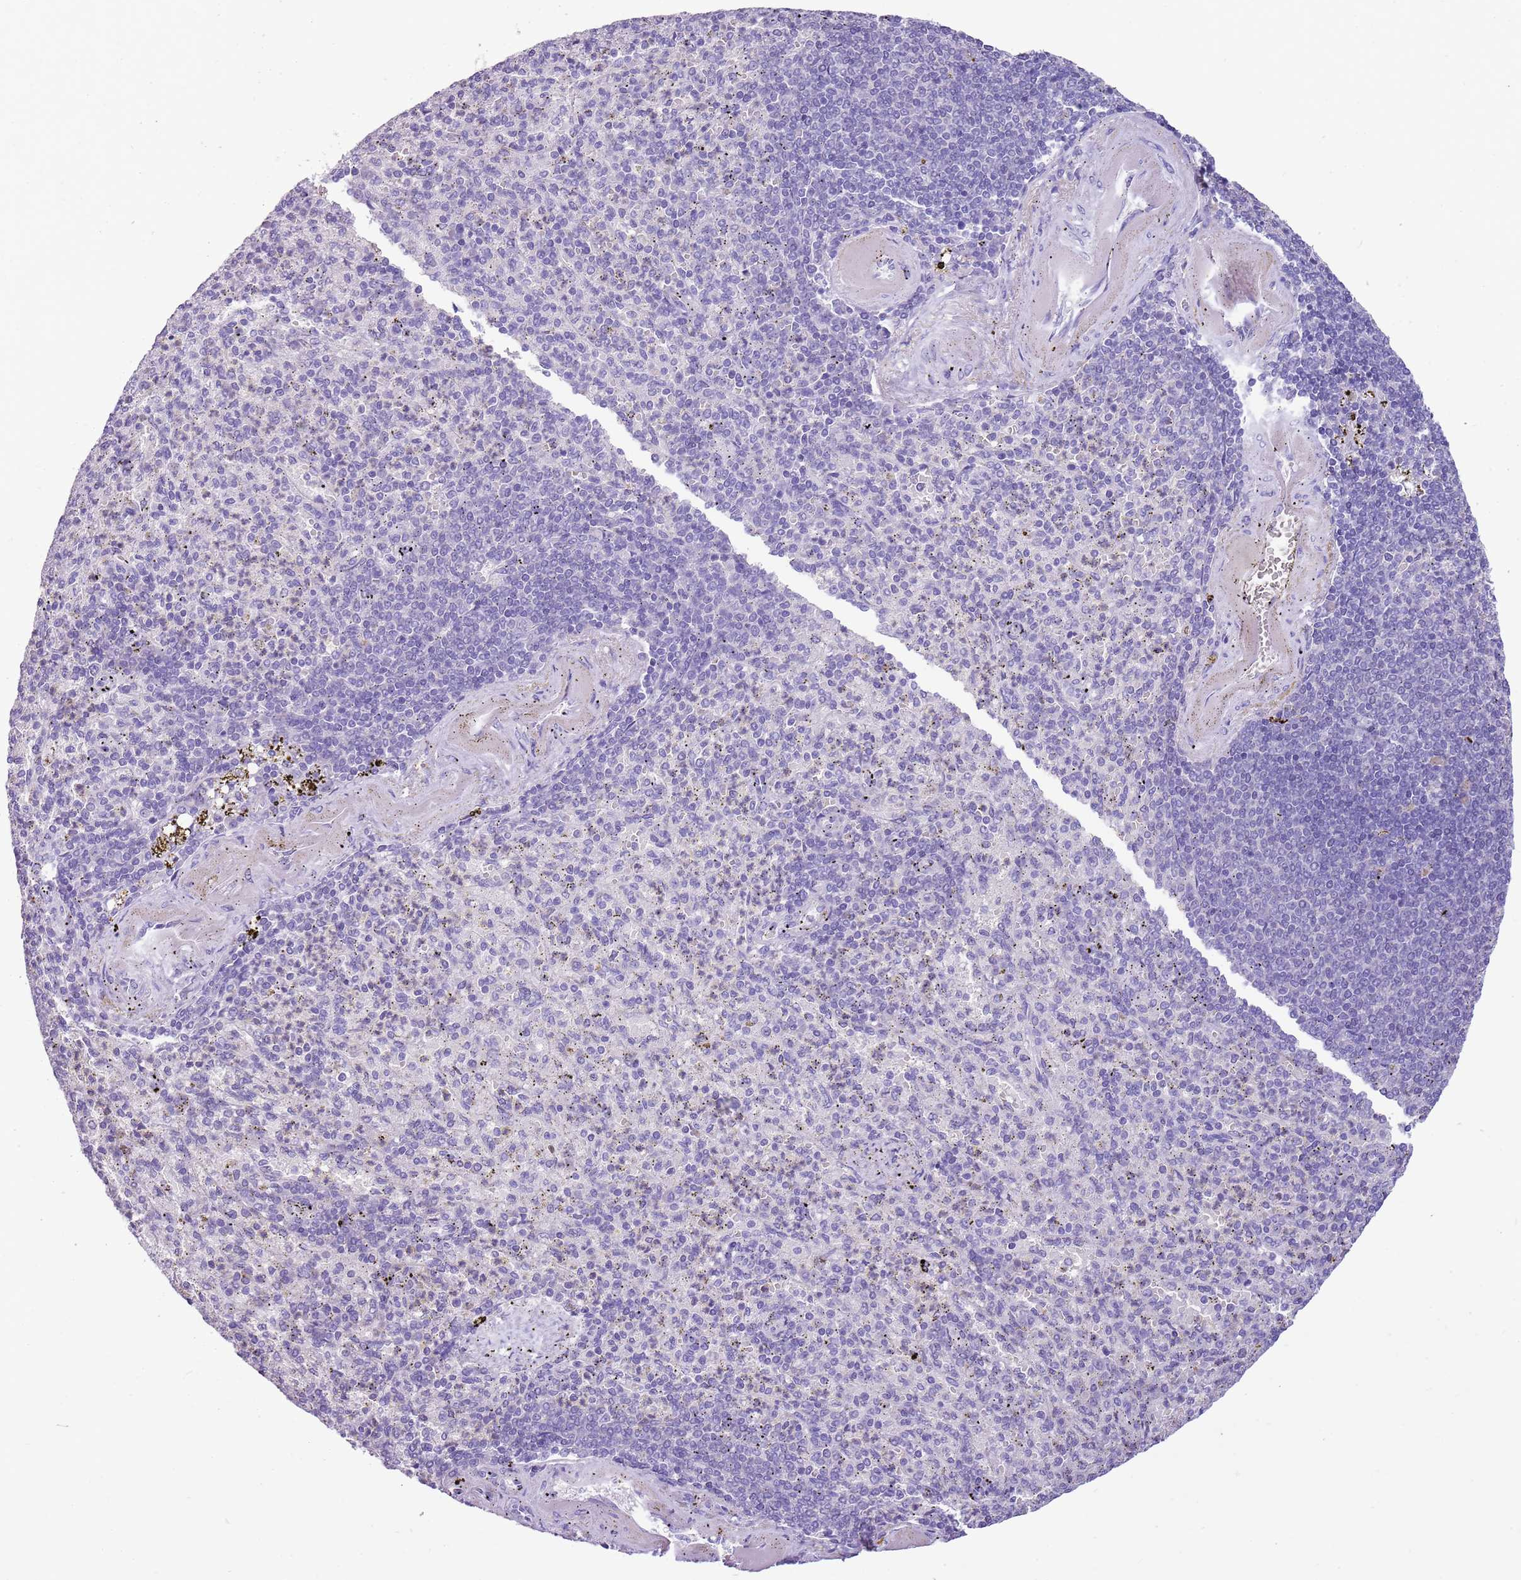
{"staining": {"intensity": "negative", "quantity": "none", "location": "none"}, "tissue": "spleen", "cell_type": "Cells in red pulp", "image_type": "normal", "snomed": [{"axis": "morphology", "description": "Normal tissue, NOS"}, {"axis": "topography", "description": "Spleen"}], "caption": "Cells in red pulp show no significant protein staining in benign spleen.", "gene": "SCAMP5", "patient": {"sex": "female", "age": 74}}